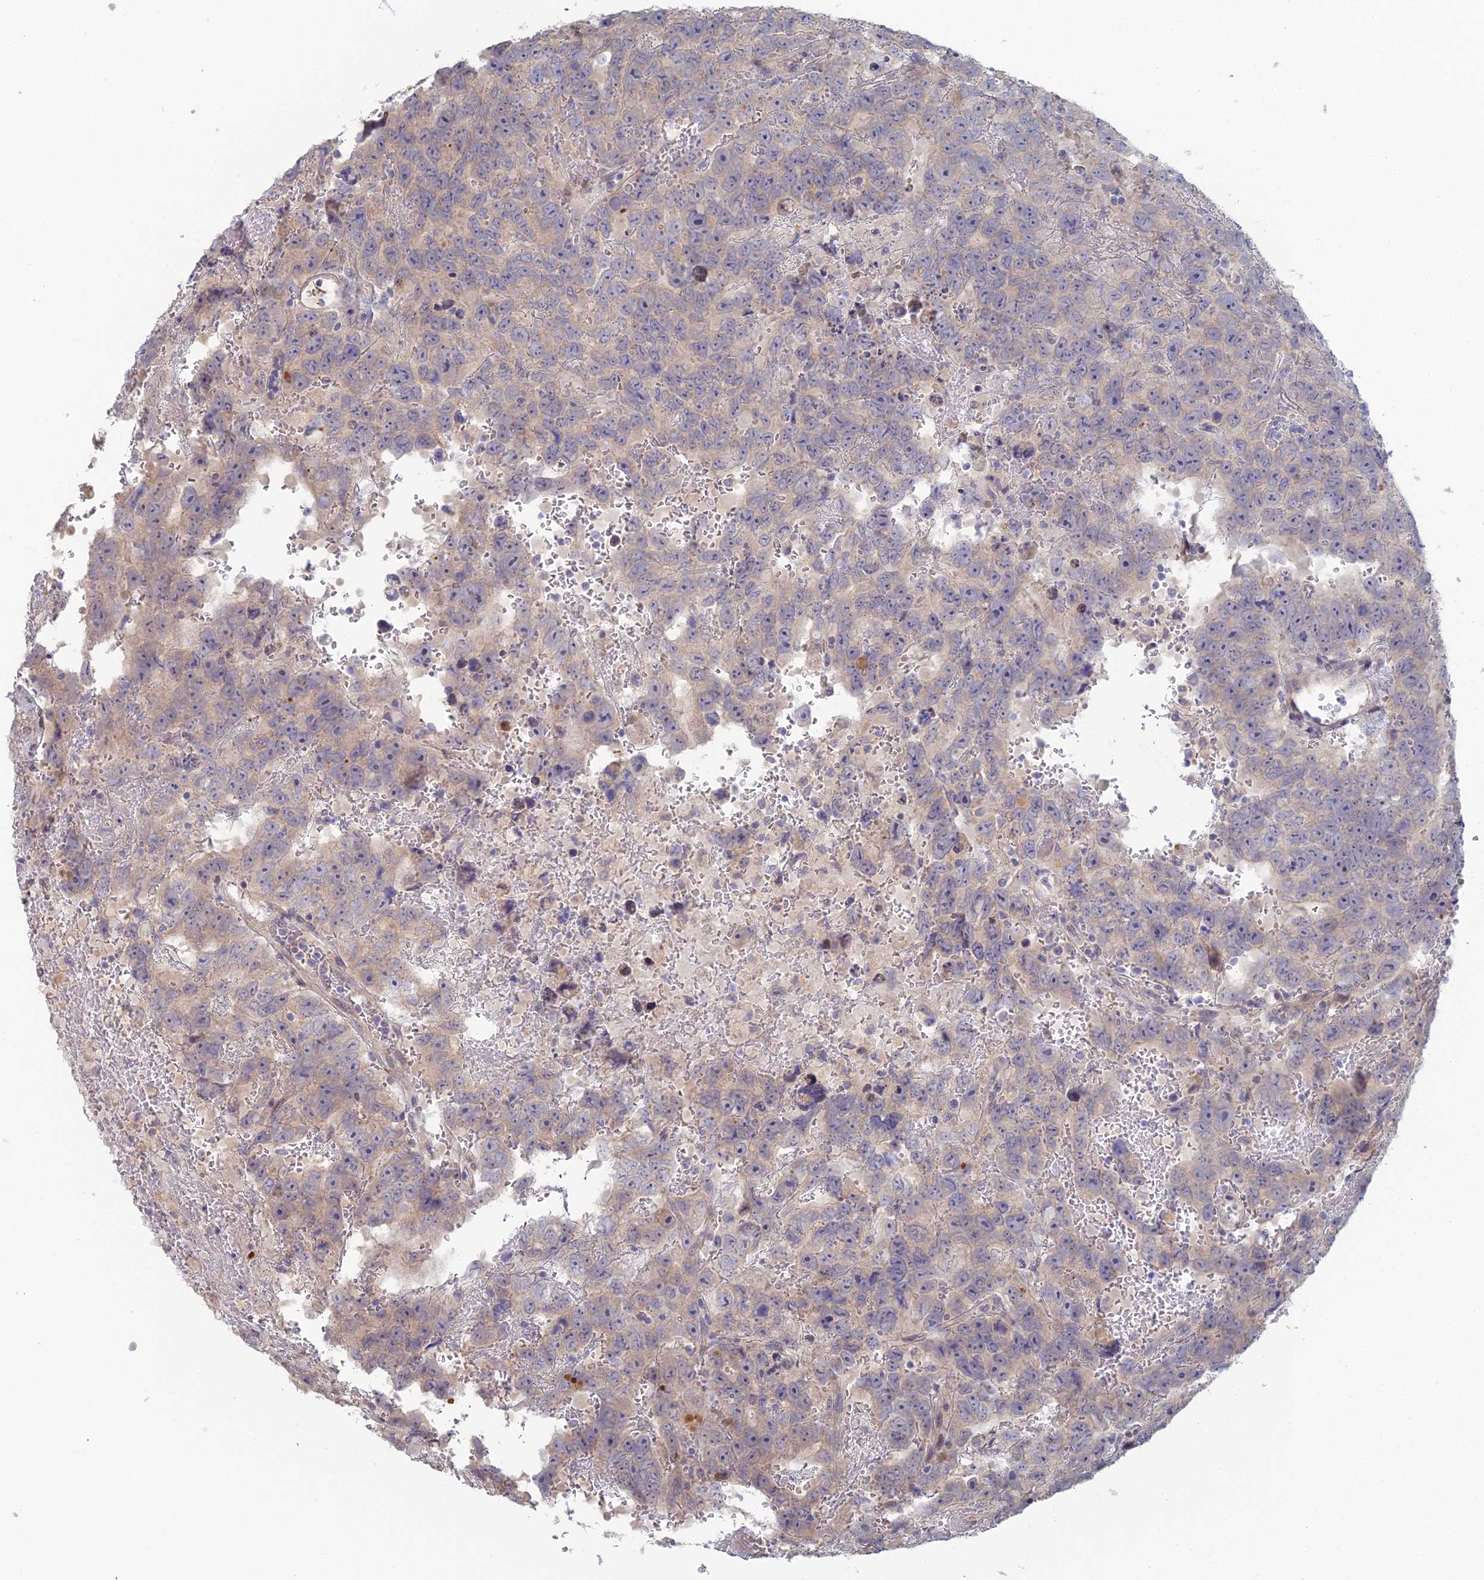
{"staining": {"intensity": "weak", "quantity": "<25%", "location": "cytoplasmic/membranous"}, "tissue": "testis cancer", "cell_type": "Tumor cells", "image_type": "cancer", "snomed": [{"axis": "morphology", "description": "Carcinoma, Embryonal, NOS"}, {"axis": "topography", "description": "Testis"}], "caption": "This is a photomicrograph of immunohistochemistry (IHC) staining of testis embryonal carcinoma, which shows no expression in tumor cells. (Stains: DAB IHC with hematoxylin counter stain, Microscopy: brightfield microscopy at high magnification).", "gene": "ARL16", "patient": {"sex": "male", "age": 45}}